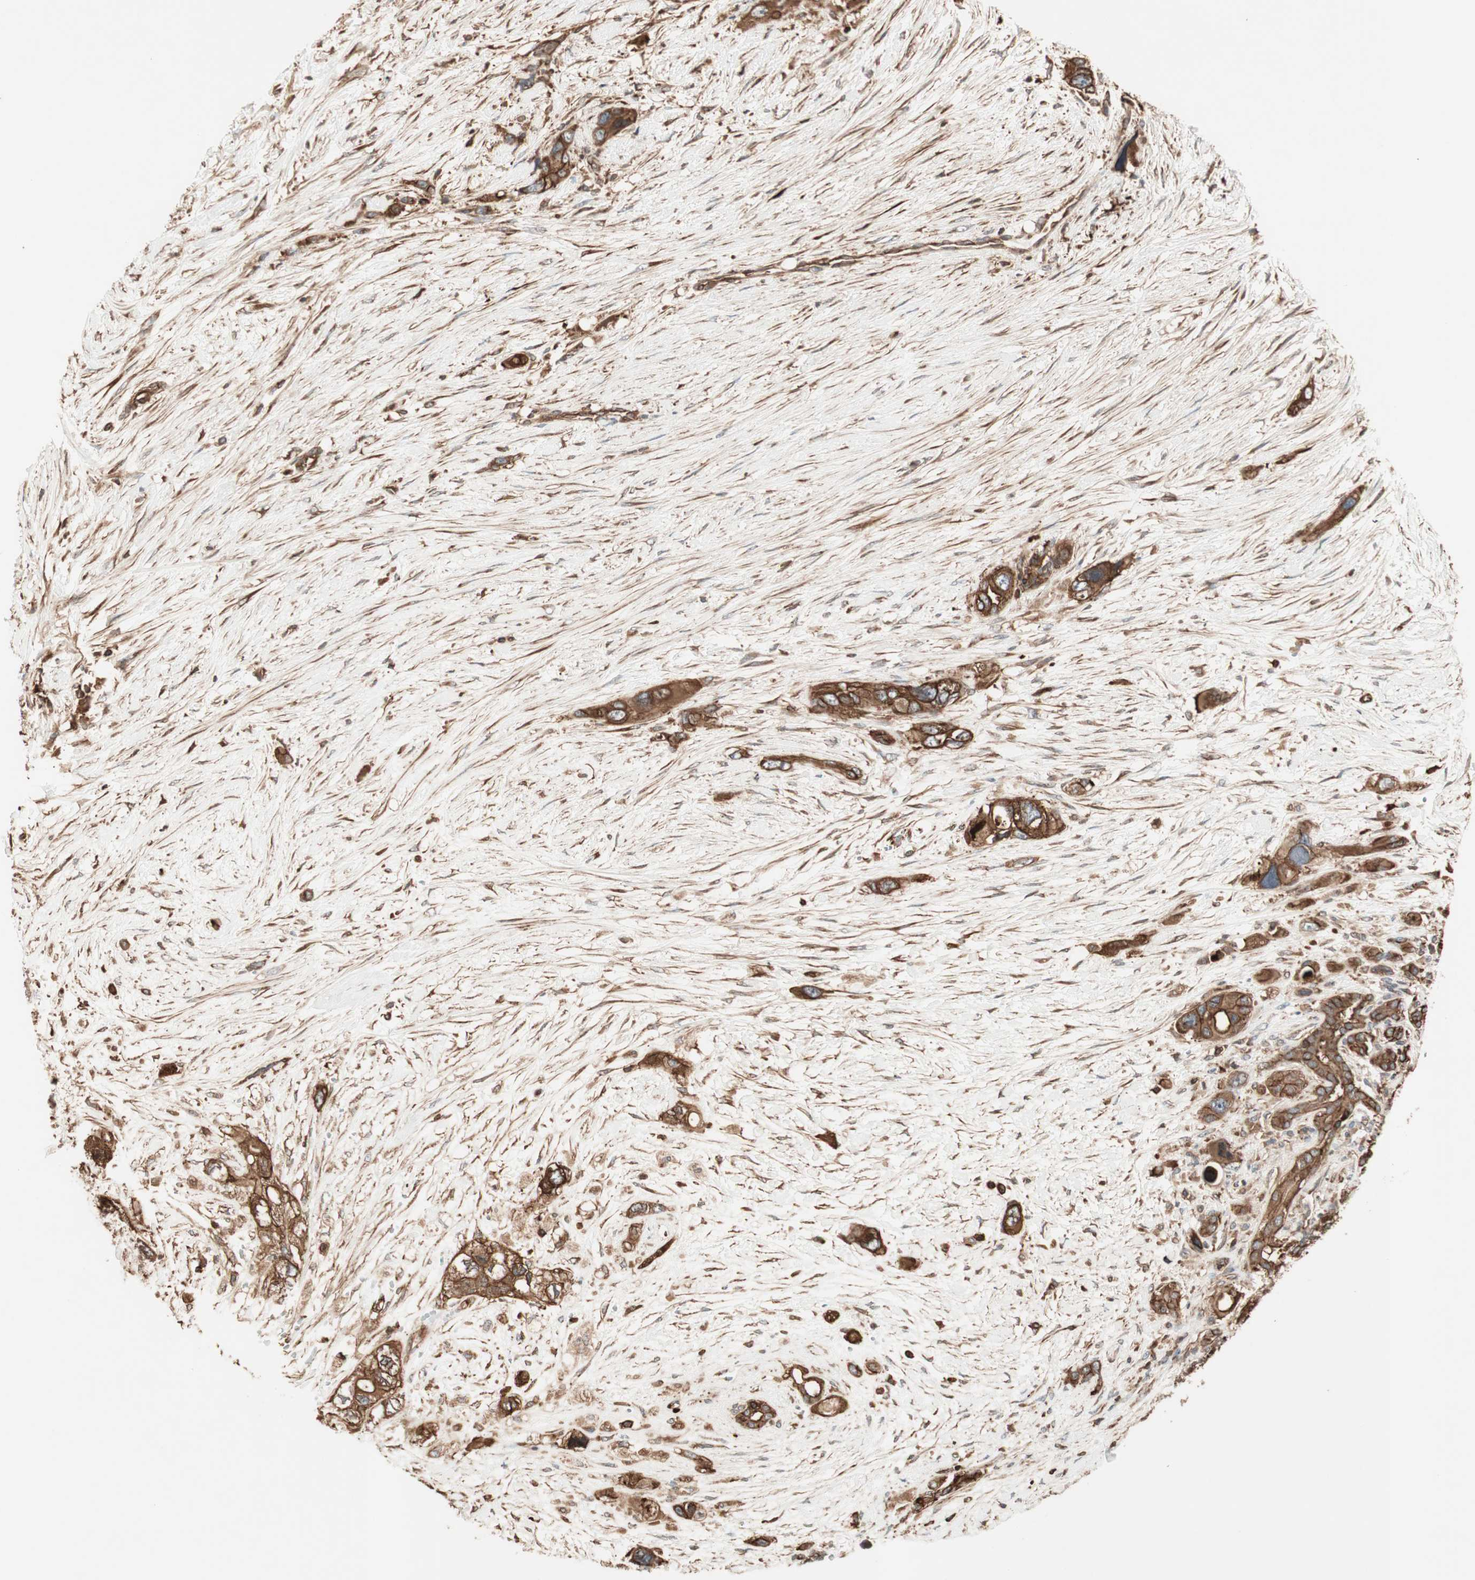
{"staining": {"intensity": "strong", "quantity": ">75%", "location": "cytoplasmic/membranous"}, "tissue": "pancreatic cancer", "cell_type": "Tumor cells", "image_type": "cancer", "snomed": [{"axis": "morphology", "description": "Adenocarcinoma, NOS"}, {"axis": "topography", "description": "Pancreas"}], "caption": "Pancreatic adenocarcinoma stained with a protein marker shows strong staining in tumor cells.", "gene": "TCP11L1", "patient": {"sex": "male", "age": 46}}